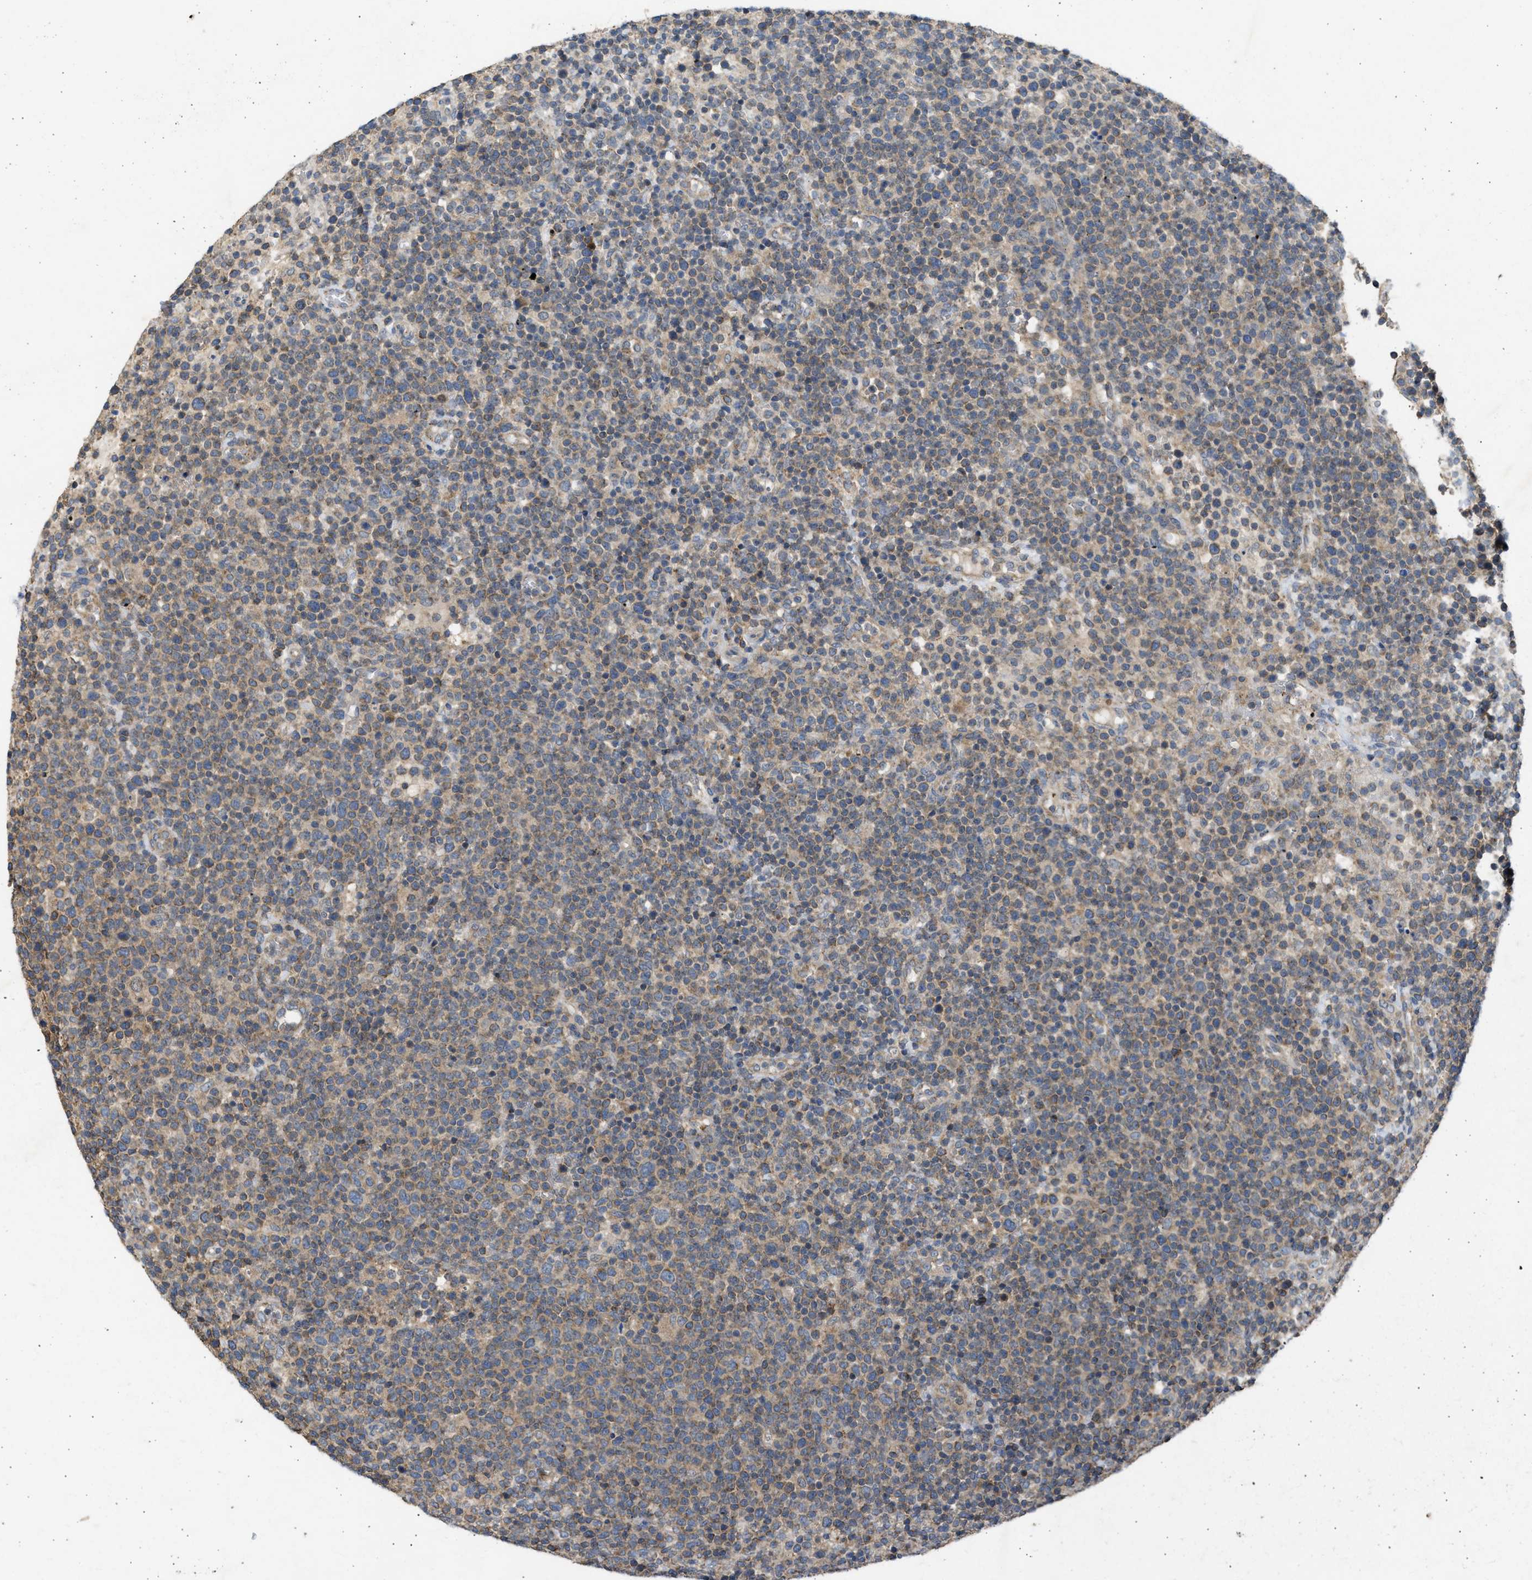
{"staining": {"intensity": "weak", "quantity": ">75%", "location": "cytoplasmic/membranous"}, "tissue": "lymphoma", "cell_type": "Tumor cells", "image_type": "cancer", "snomed": [{"axis": "morphology", "description": "Malignant lymphoma, non-Hodgkin's type, High grade"}, {"axis": "topography", "description": "Lymph node"}], "caption": "Weak cytoplasmic/membranous protein staining is present in approximately >75% of tumor cells in malignant lymphoma, non-Hodgkin's type (high-grade). (DAB (3,3'-diaminobenzidine) = brown stain, brightfield microscopy at high magnification).", "gene": "CYP1A1", "patient": {"sex": "male", "age": 61}}